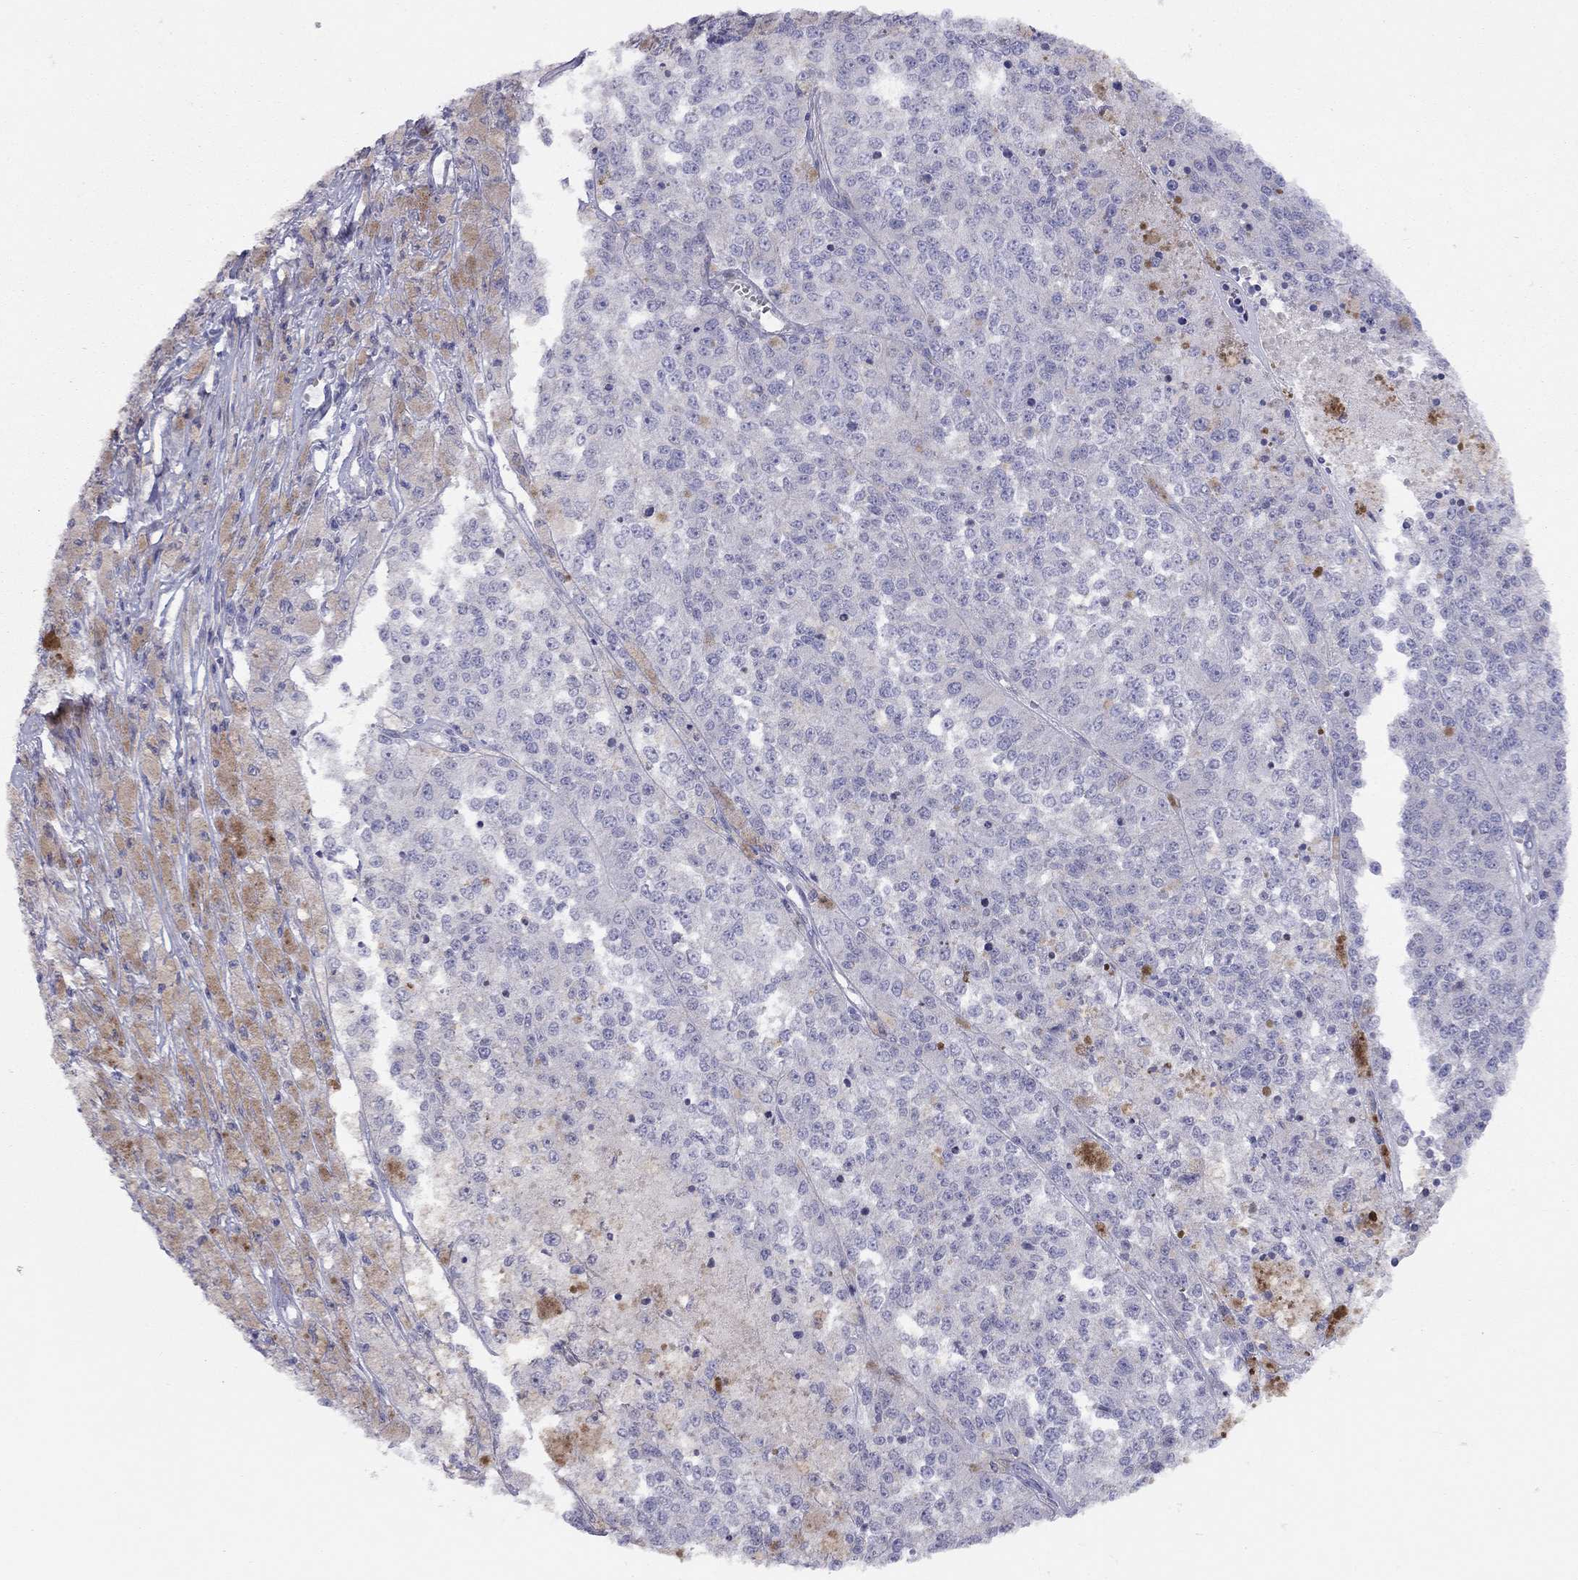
{"staining": {"intensity": "negative", "quantity": "none", "location": "none"}, "tissue": "melanoma", "cell_type": "Tumor cells", "image_type": "cancer", "snomed": [{"axis": "morphology", "description": "Malignant melanoma, Metastatic site"}, {"axis": "topography", "description": "Lymph node"}], "caption": "DAB immunohistochemical staining of human malignant melanoma (metastatic site) reveals no significant expression in tumor cells.", "gene": "SYTL2", "patient": {"sex": "female", "age": 64}}